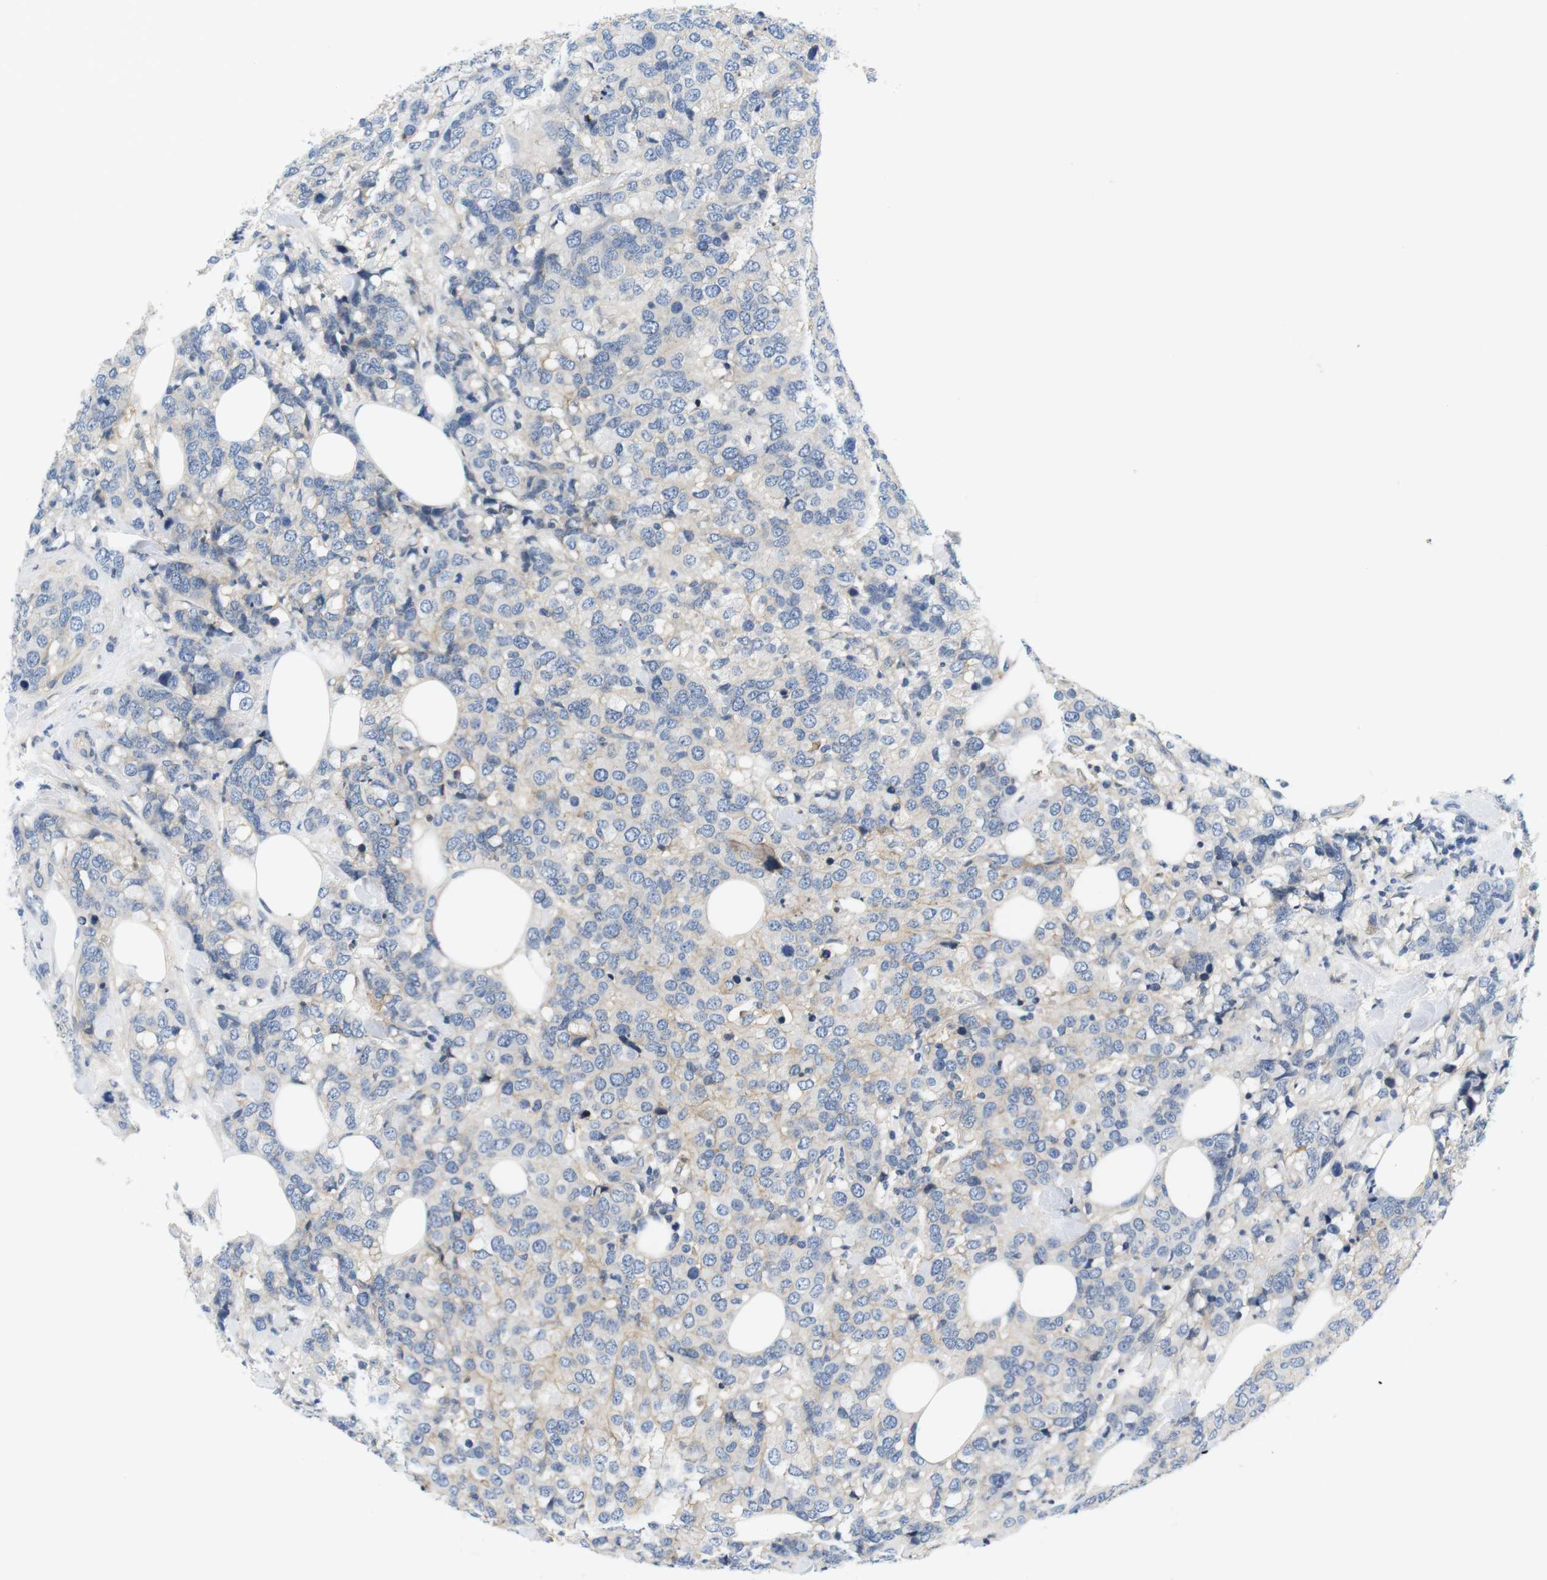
{"staining": {"intensity": "weak", "quantity": "<25%", "location": "cytoplasmic/membranous"}, "tissue": "breast cancer", "cell_type": "Tumor cells", "image_type": "cancer", "snomed": [{"axis": "morphology", "description": "Lobular carcinoma"}, {"axis": "topography", "description": "Breast"}], "caption": "Breast cancer stained for a protein using immunohistochemistry (IHC) exhibits no expression tumor cells.", "gene": "SLC30A1", "patient": {"sex": "female", "age": 59}}